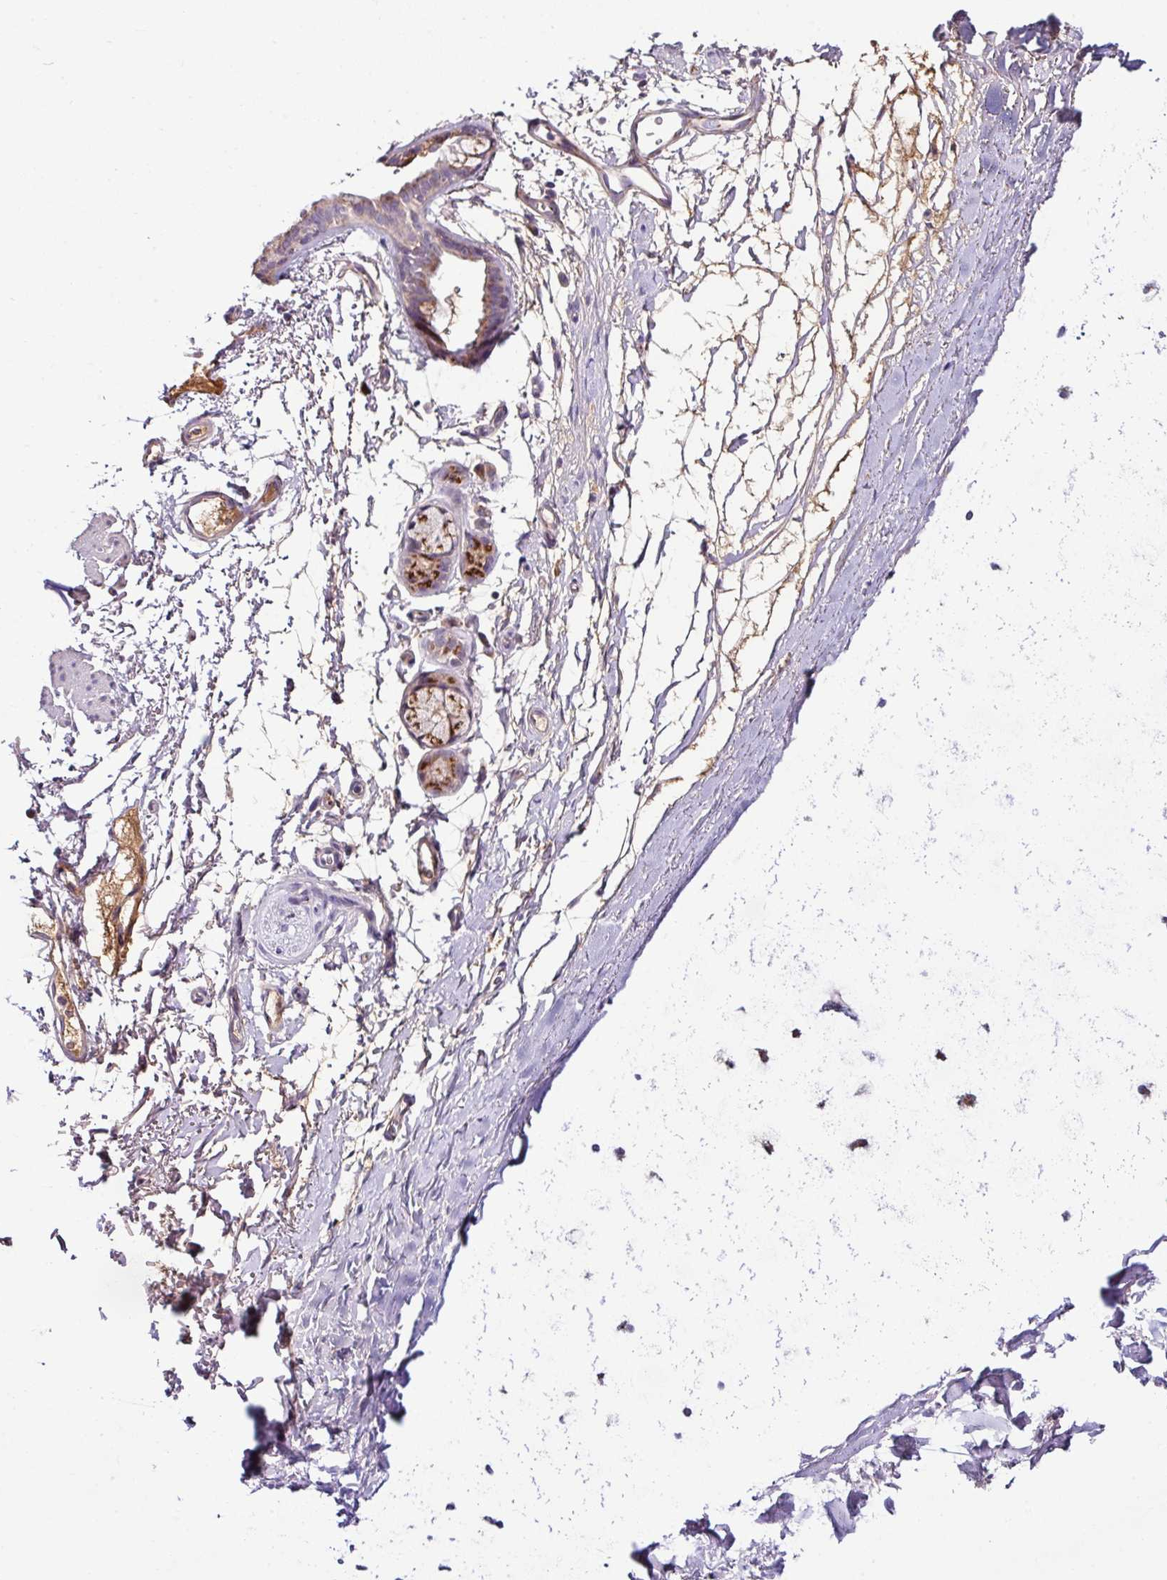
{"staining": {"intensity": "negative", "quantity": "none", "location": "none"}, "tissue": "adipose tissue", "cell_type": "Adipocytes", "image_type": "normal", "snomed": [{"axis": "morphology", "description": "Normal tissue, NOS"}, {"axis": "topography", "description": "Cartilage tissue"}, {"axis": "topography", "description": "Bronchus"}], "caption": "This is a image of immunohistochemistry staining of unremarkable adipose tissue, which shows no expression in adipocytes.", "gene": "CPD", "patient": {"sex": "female", "age": 72}}